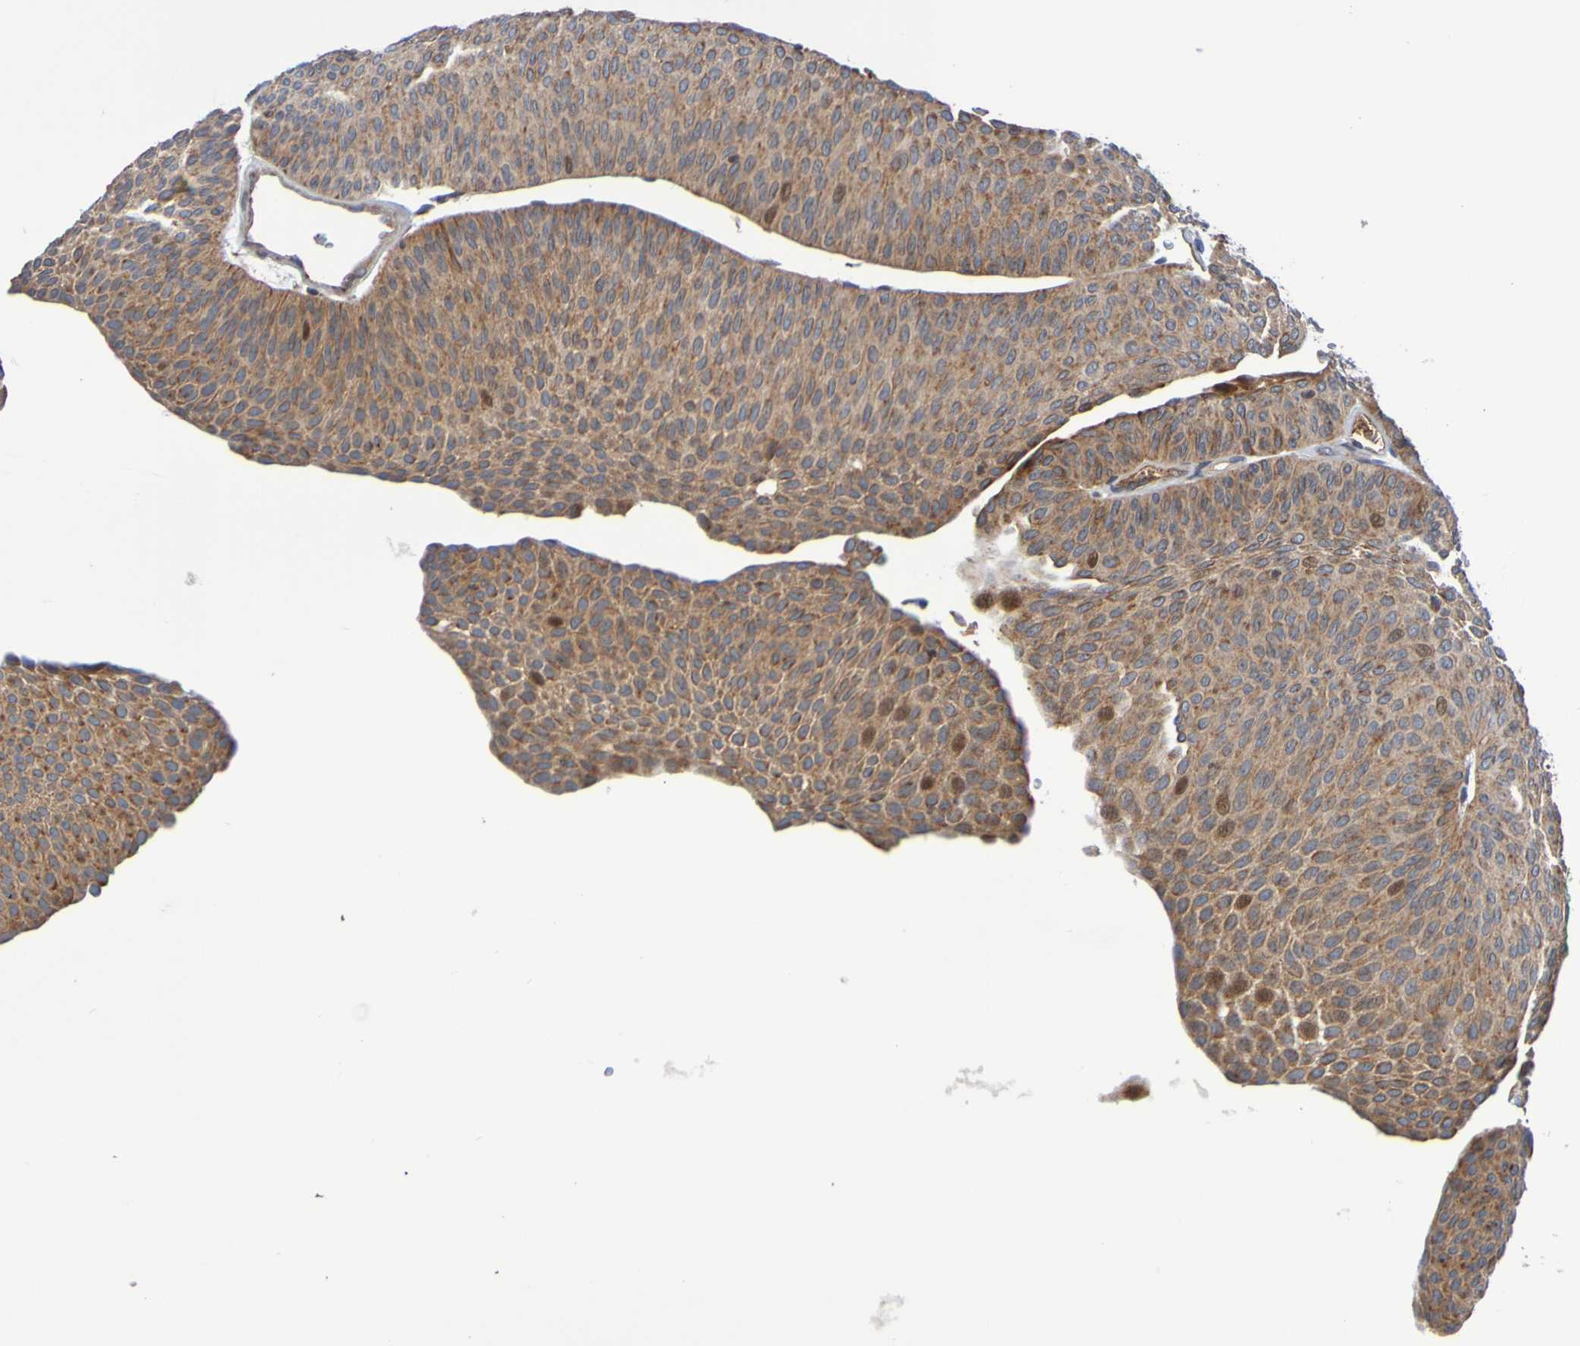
{"staining": {"intensity": "moderate", "quantity": ">75%", "location": "cytoplasmic/membranous"}, "tissue": "urothelial cancer", "cell_type": "Tumor cells", "image_type": "cancer", "snomed": [{"axis": "morphology", "description": "Urothelial carcinoma, Low grade"}, {"axis": "topography", "description": "Urinary bladder"}], "caption": "Moderate cytoplasmic/membranous staining is identified in approximately >75% of tumor cells in urothelial cancer.", "gene": "CCDC51", "patient": {"sex": "female", "age": 60}}